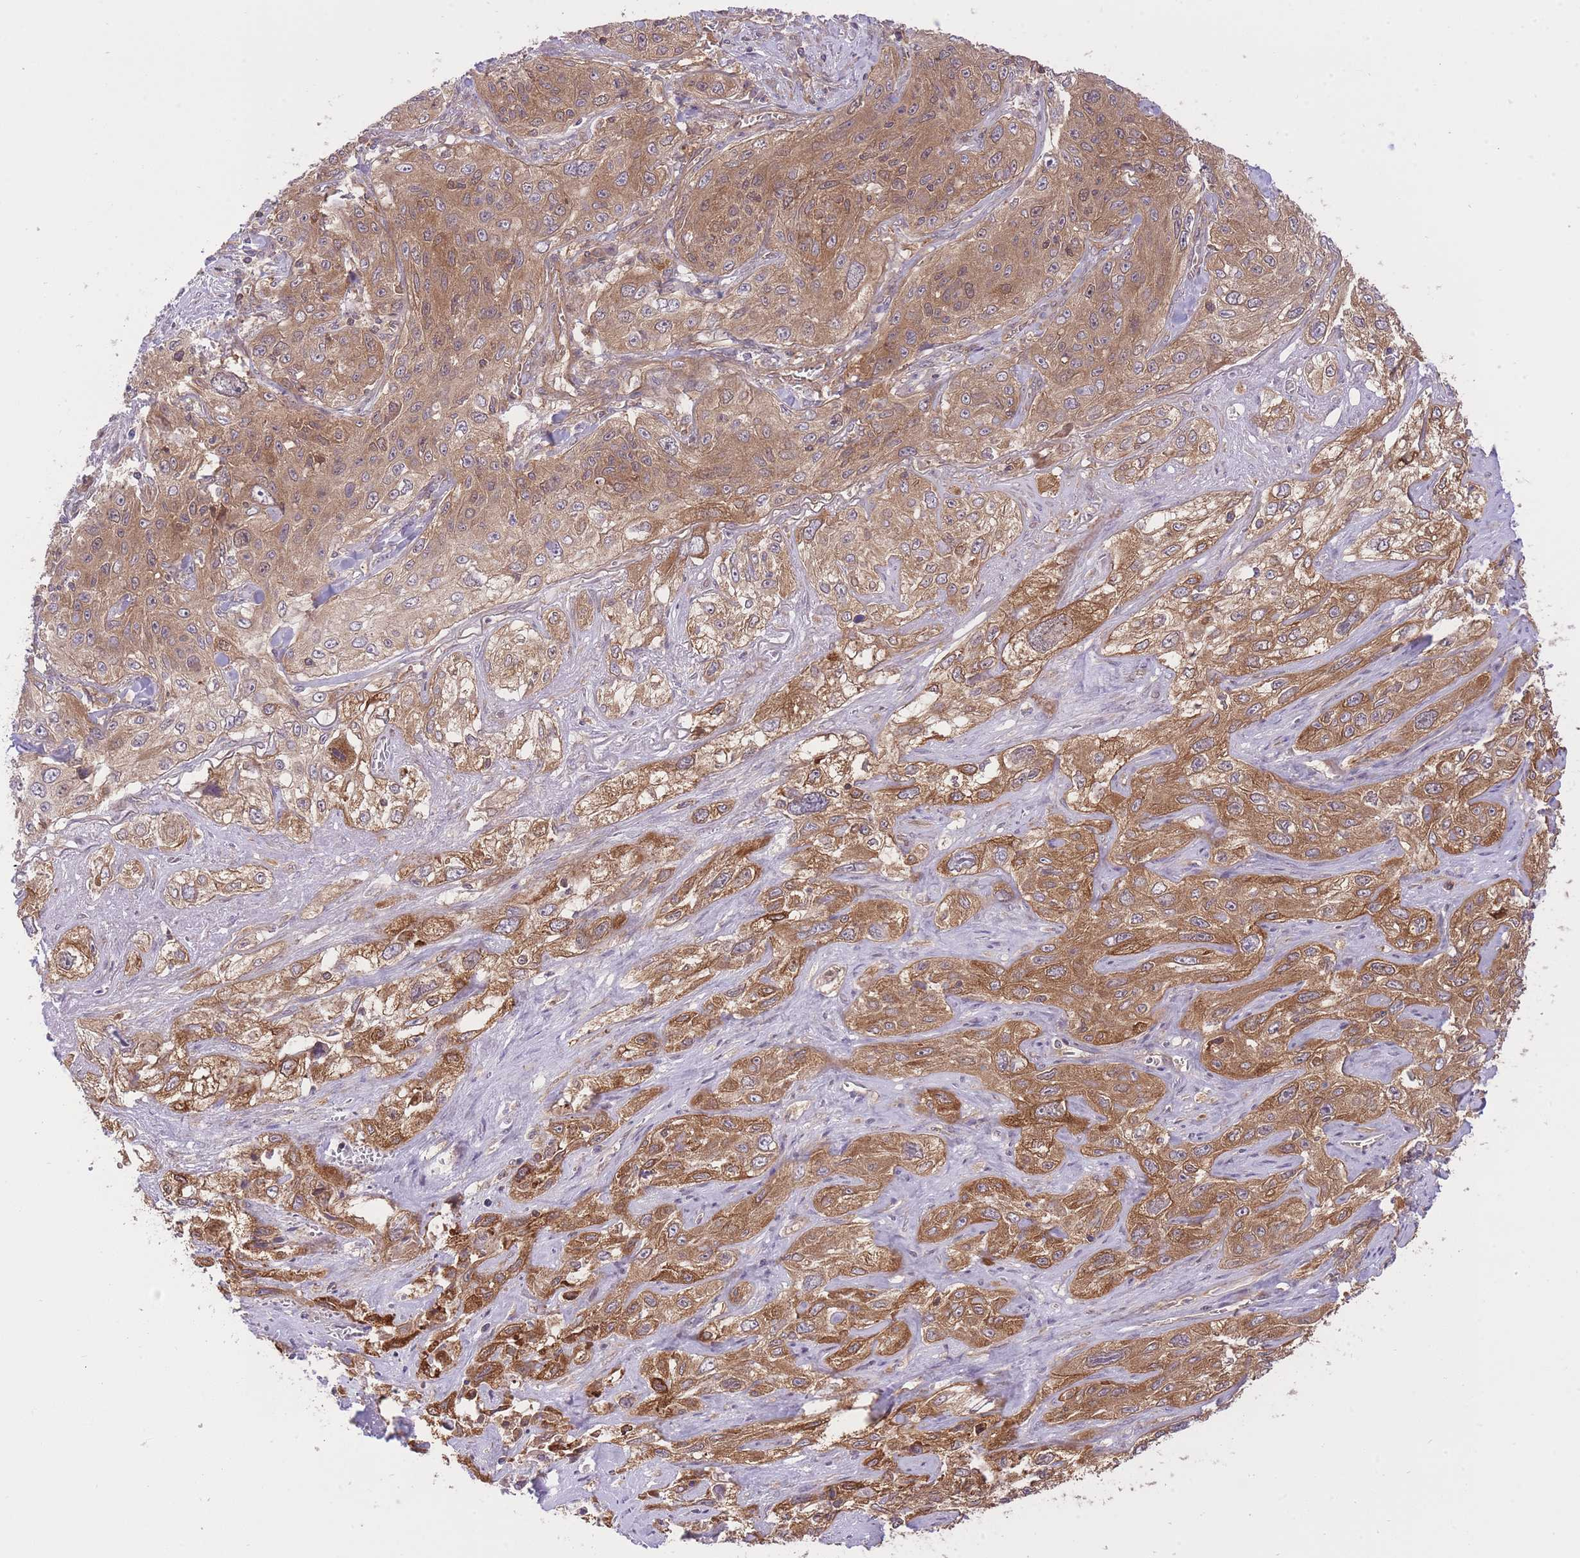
{"staining": {"intensity": "moderate", "quantity": ">75%", "location": "cytoplasmic/membranous,nuclear"}, "tissue": "lung cancer", "cell_type": "Tumor cells", "image_type": "cancer", "snomed": [{"axis": "morphology", "description": "Squamous cell carcinoma, NOS"}, {"axis": "topography", "description": "Lung"}], "caption": "An image of squamous cell carcinoma (lung) stained for a protein exhibits moderate cytoplasmic/membranous and nuclear brown staining in tumor cells.", "gene": "PREP", "patient": {"sex": "female", "age": 69}}